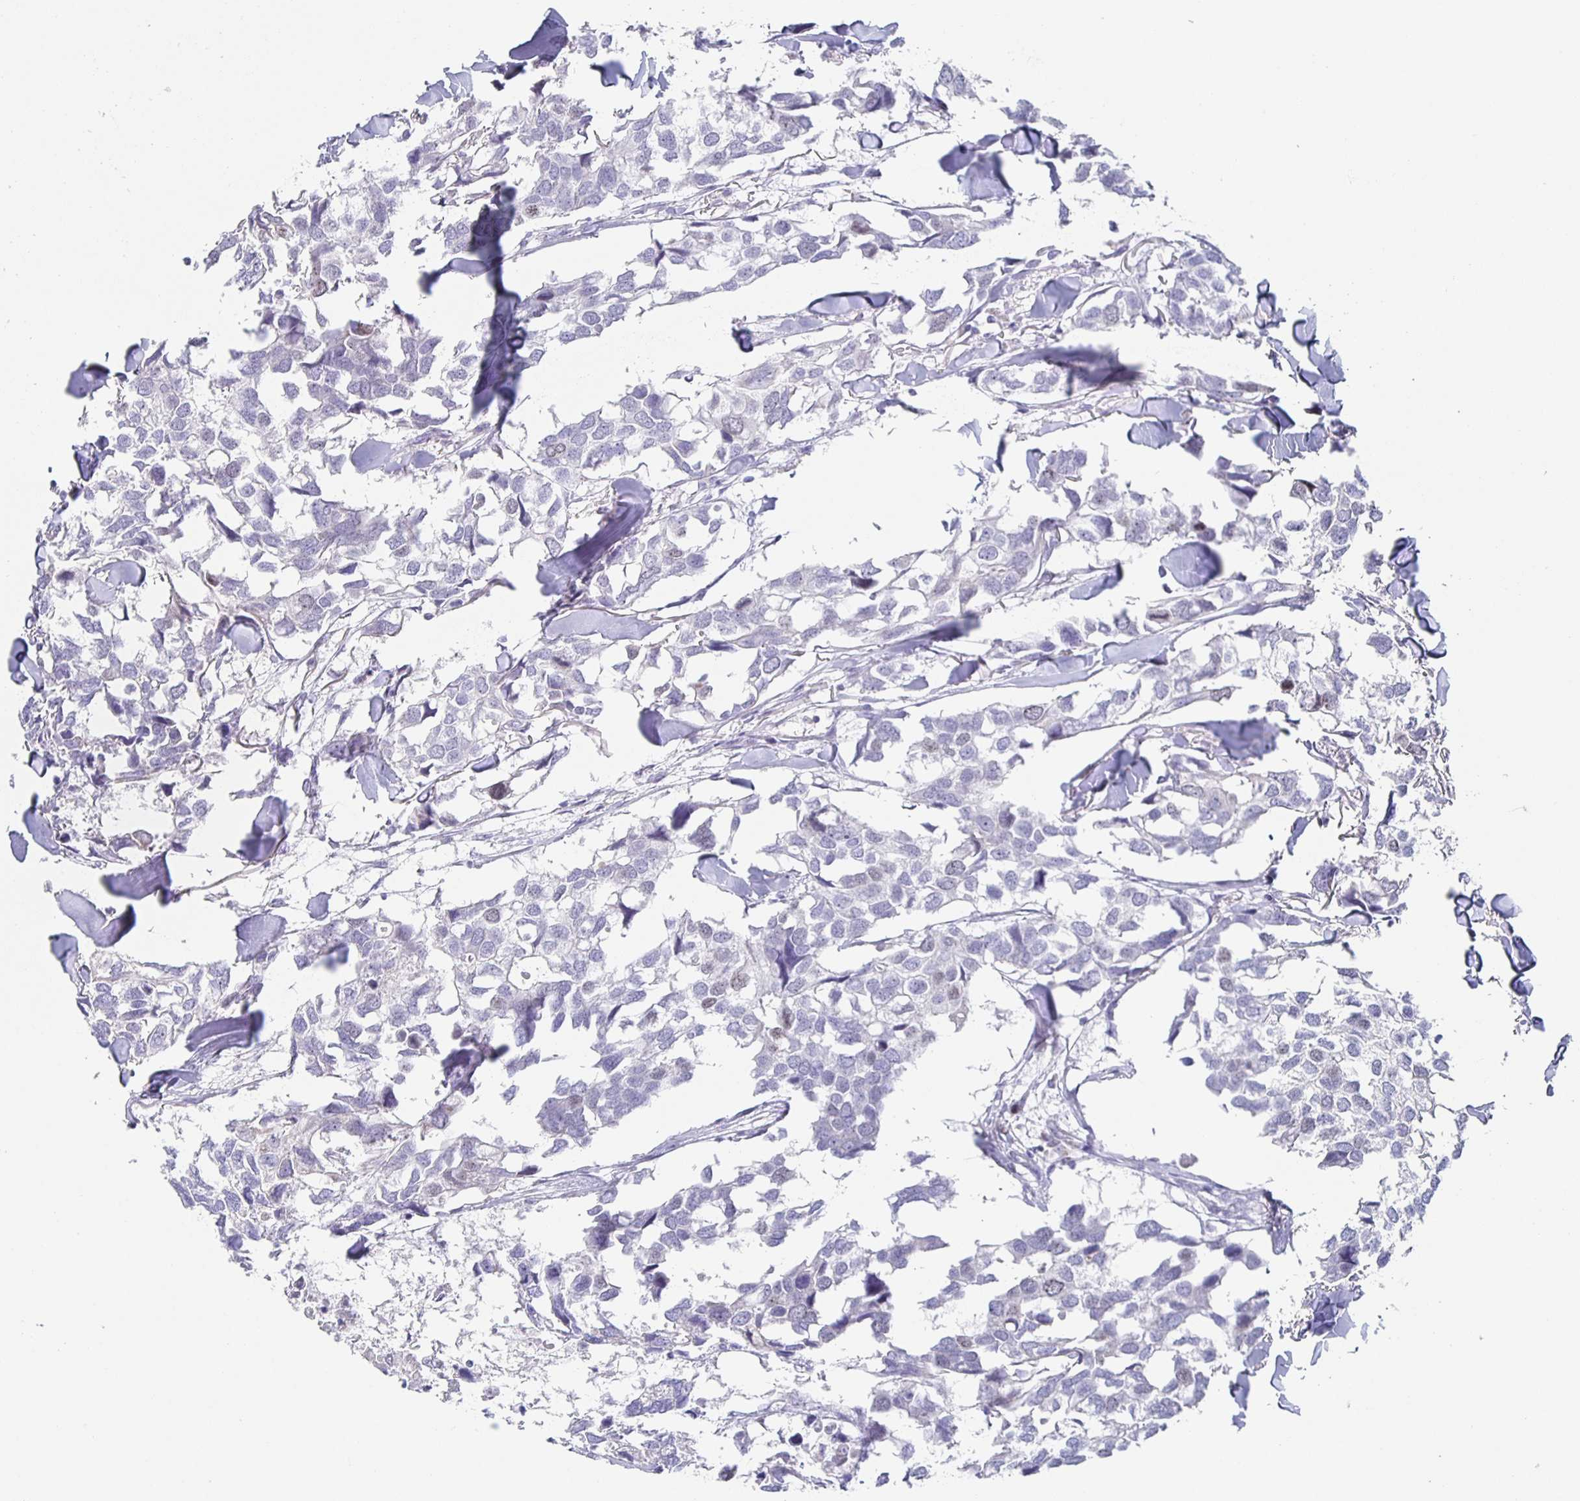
{"staining": {"intensity": "negative", "quantity": "none", "location": "none"}, "tissue": "breast cancer", "cell_type": "Tumor cells", "image_type": "cancer", "snomed": [{"axis": "morphology", "description": "Duct carcinoma"}, {"axis": "topography", "description": "Breast"}], "caption": "IHC of human breast cancer (infiltrating ductal carcinoma) exhibits no positivity in tumor cells.", "gene": "CENPH", "patient": {"sex": "female", "age": 83}}